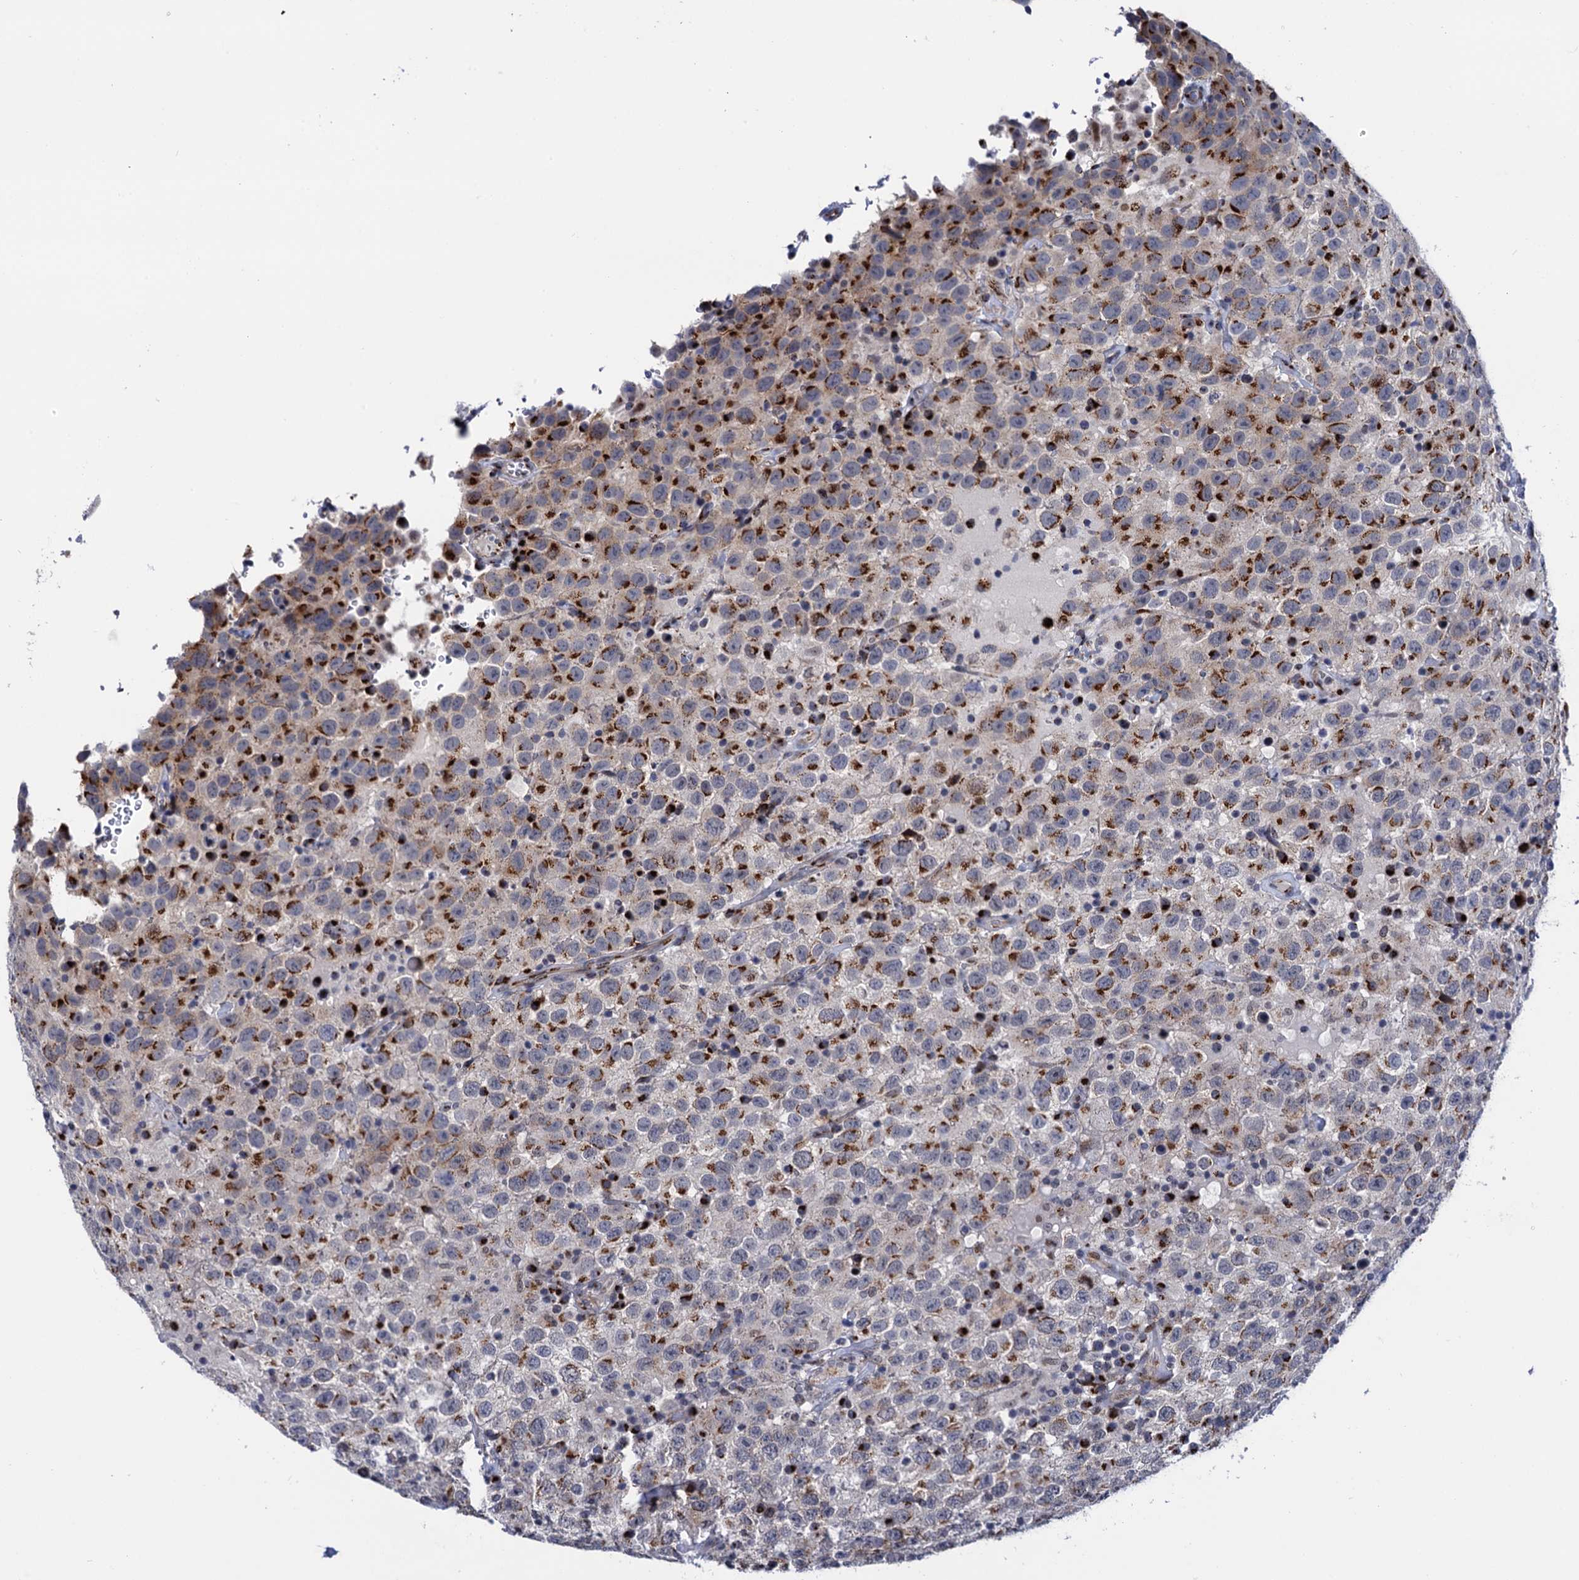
{"staining": {"intensity": "strong", "quantity": "25%-75%", "location": "cytoplasmic/membranous"}, "tissue": "testis cancer", "cell_type": "Tumor cells", "image_type": "cancer", "snomed": [{"axis": "morphology", "description": "Seminoma, NOS"}, {"axis": "topography", "description": "Testis"}], "caption": "The photomicrograph reveals a brown stain indicating the presence of a protein in the cytoplasmic/membranous of tumor cells in testis cancer (seminoma). (Stains: DAB in brown, nuclei in blue, Microscopy: brightfield microscopy at high magnification).", "gene": "THAP2", "patient": {"sex": "male", "age": 41}}